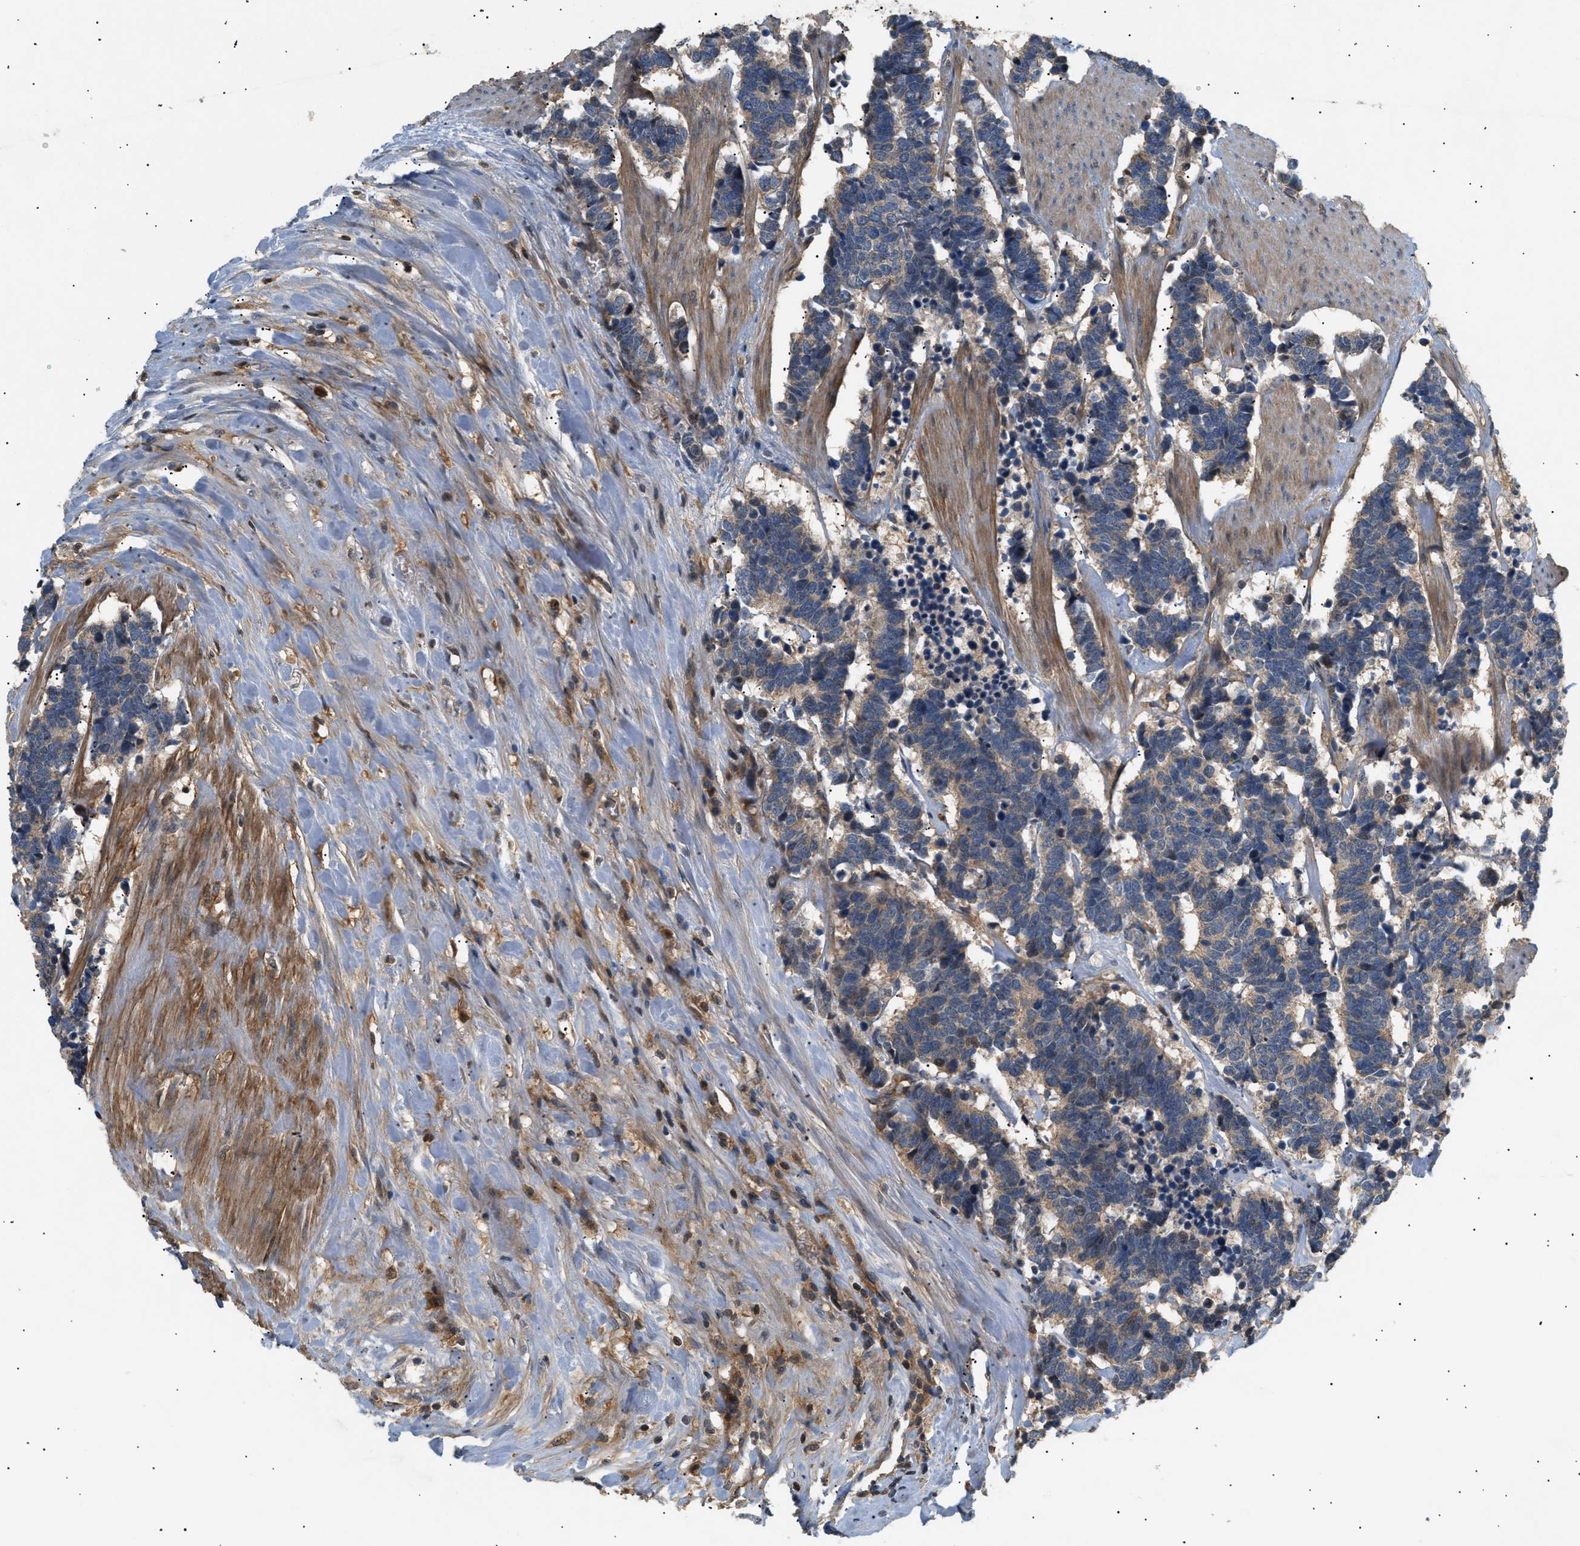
{"staining": {"intensity": "weak", "quantity": ">75%", "location": "cytoplasmic/membranous"}, "tissue": "carcinoid", "cell_type": "Tumor cells", "image_type": "cancer", "snomed": [{"axis": "morphology", "description": "Carcinoma, NOS"}, {"axis": "morphology", "description": "Carcinoid, malignant, NOS"}, {"axis": "topography", "description": "Urinary bladder"}], "caption": "Weak cytoplasmic/membranous expression is present in about >75% of tumor cells in malignant carcinoid. Ihc stains the protein of interest in brown and the nuclei are stained blue.", "gene": "FARS2", "patient": {"sex": "male", "age": 57}}